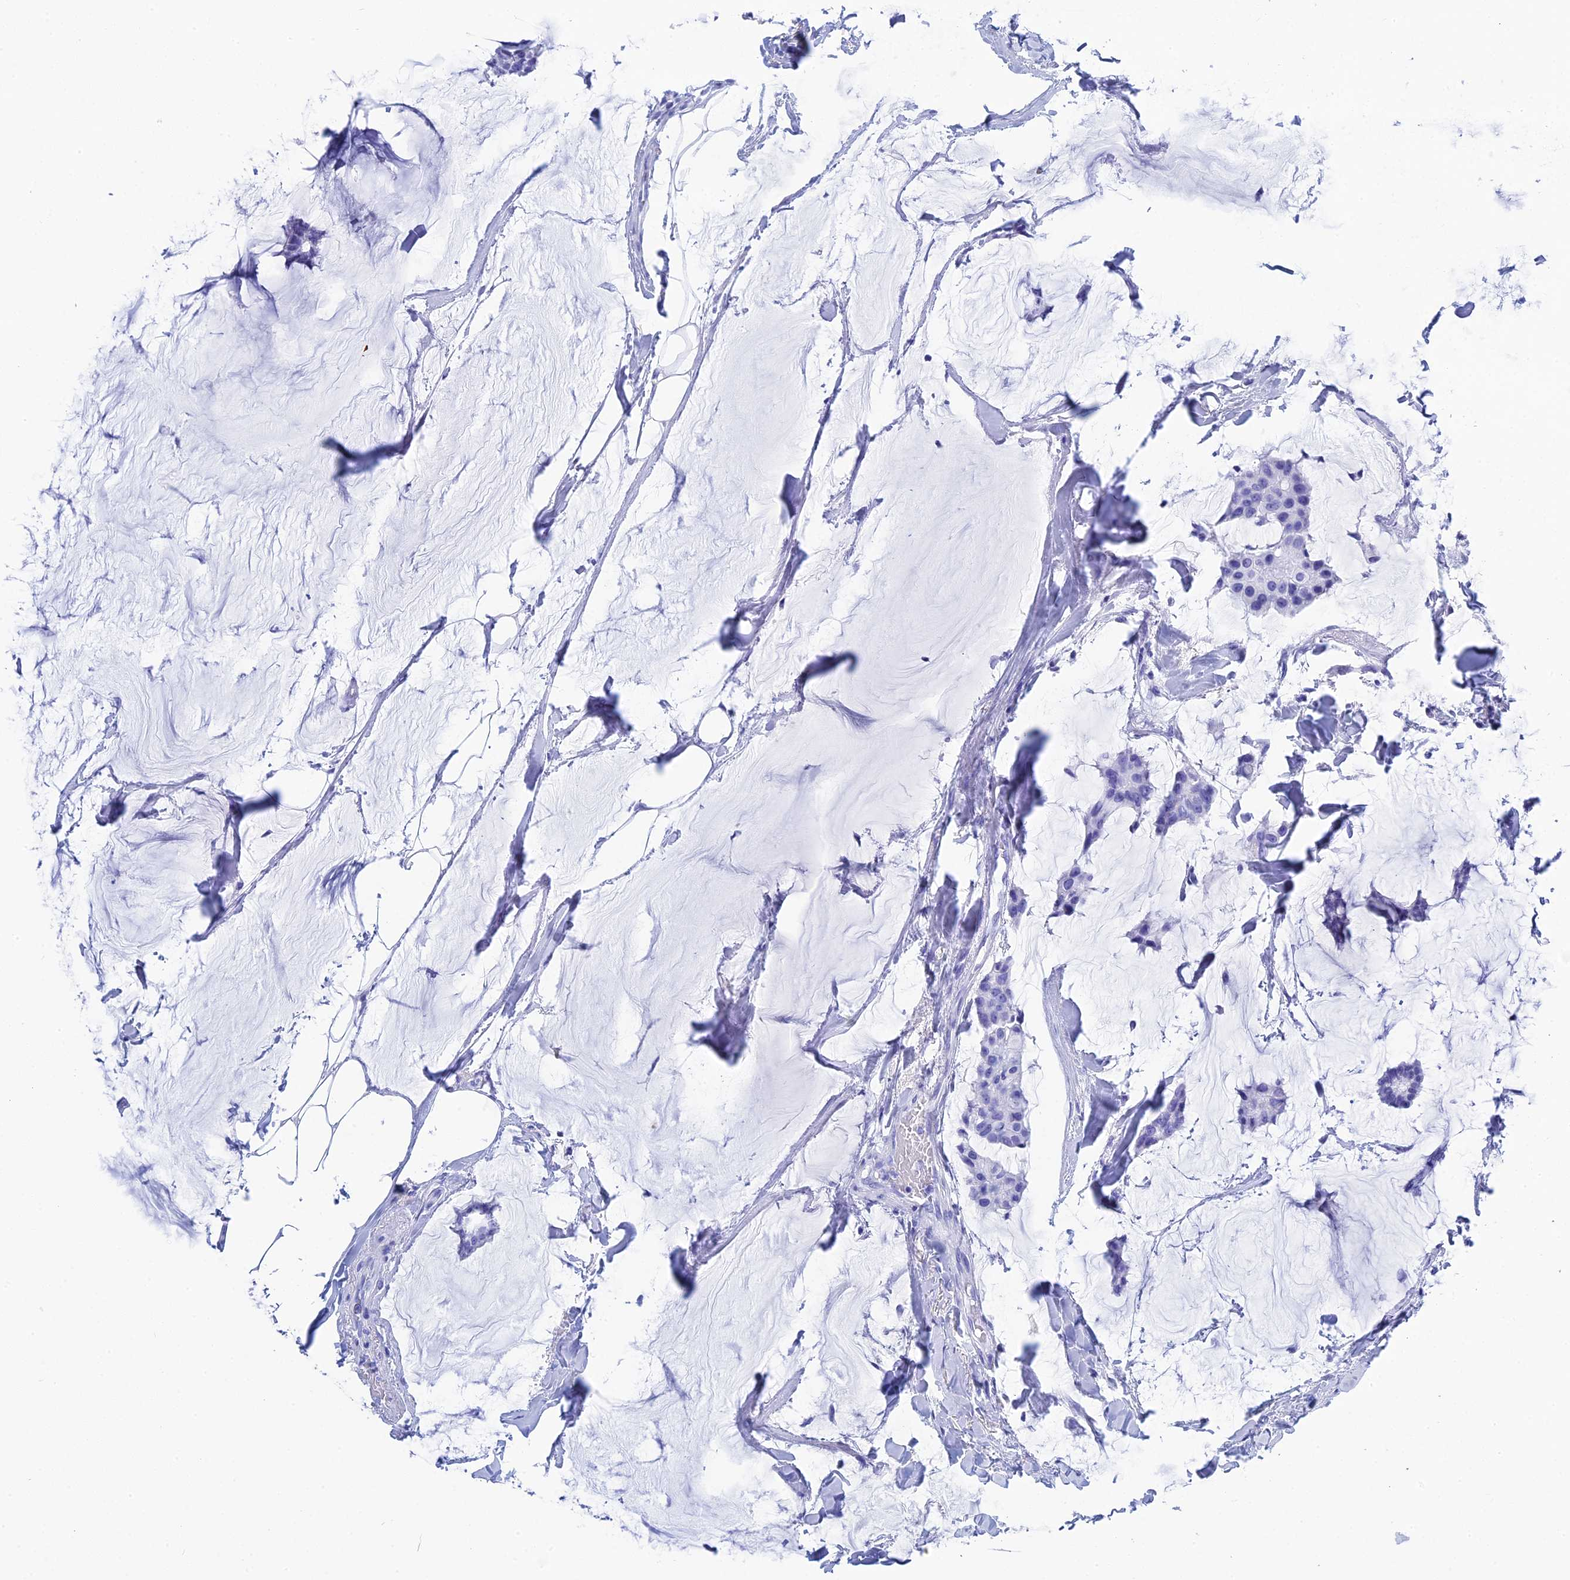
{"staining": {"intensity": "negative", "quantity": "none", "location": "none"}, "tissue": "breast cancer", "cell_type": "Tumor cells", "image_type": "cancer", "snomed": [{"axis": "morphology", "description": "Duct carcinoma"}, {"axis": "topography", "description": "Breast"}], "caption": "Immunohistochemistry (IHC) of human breast invasive ductal carcinoma demonstrates no positivity in tumor cells.", "gene": "TEX101", "patient": {"sex": "female", "age": 93}}